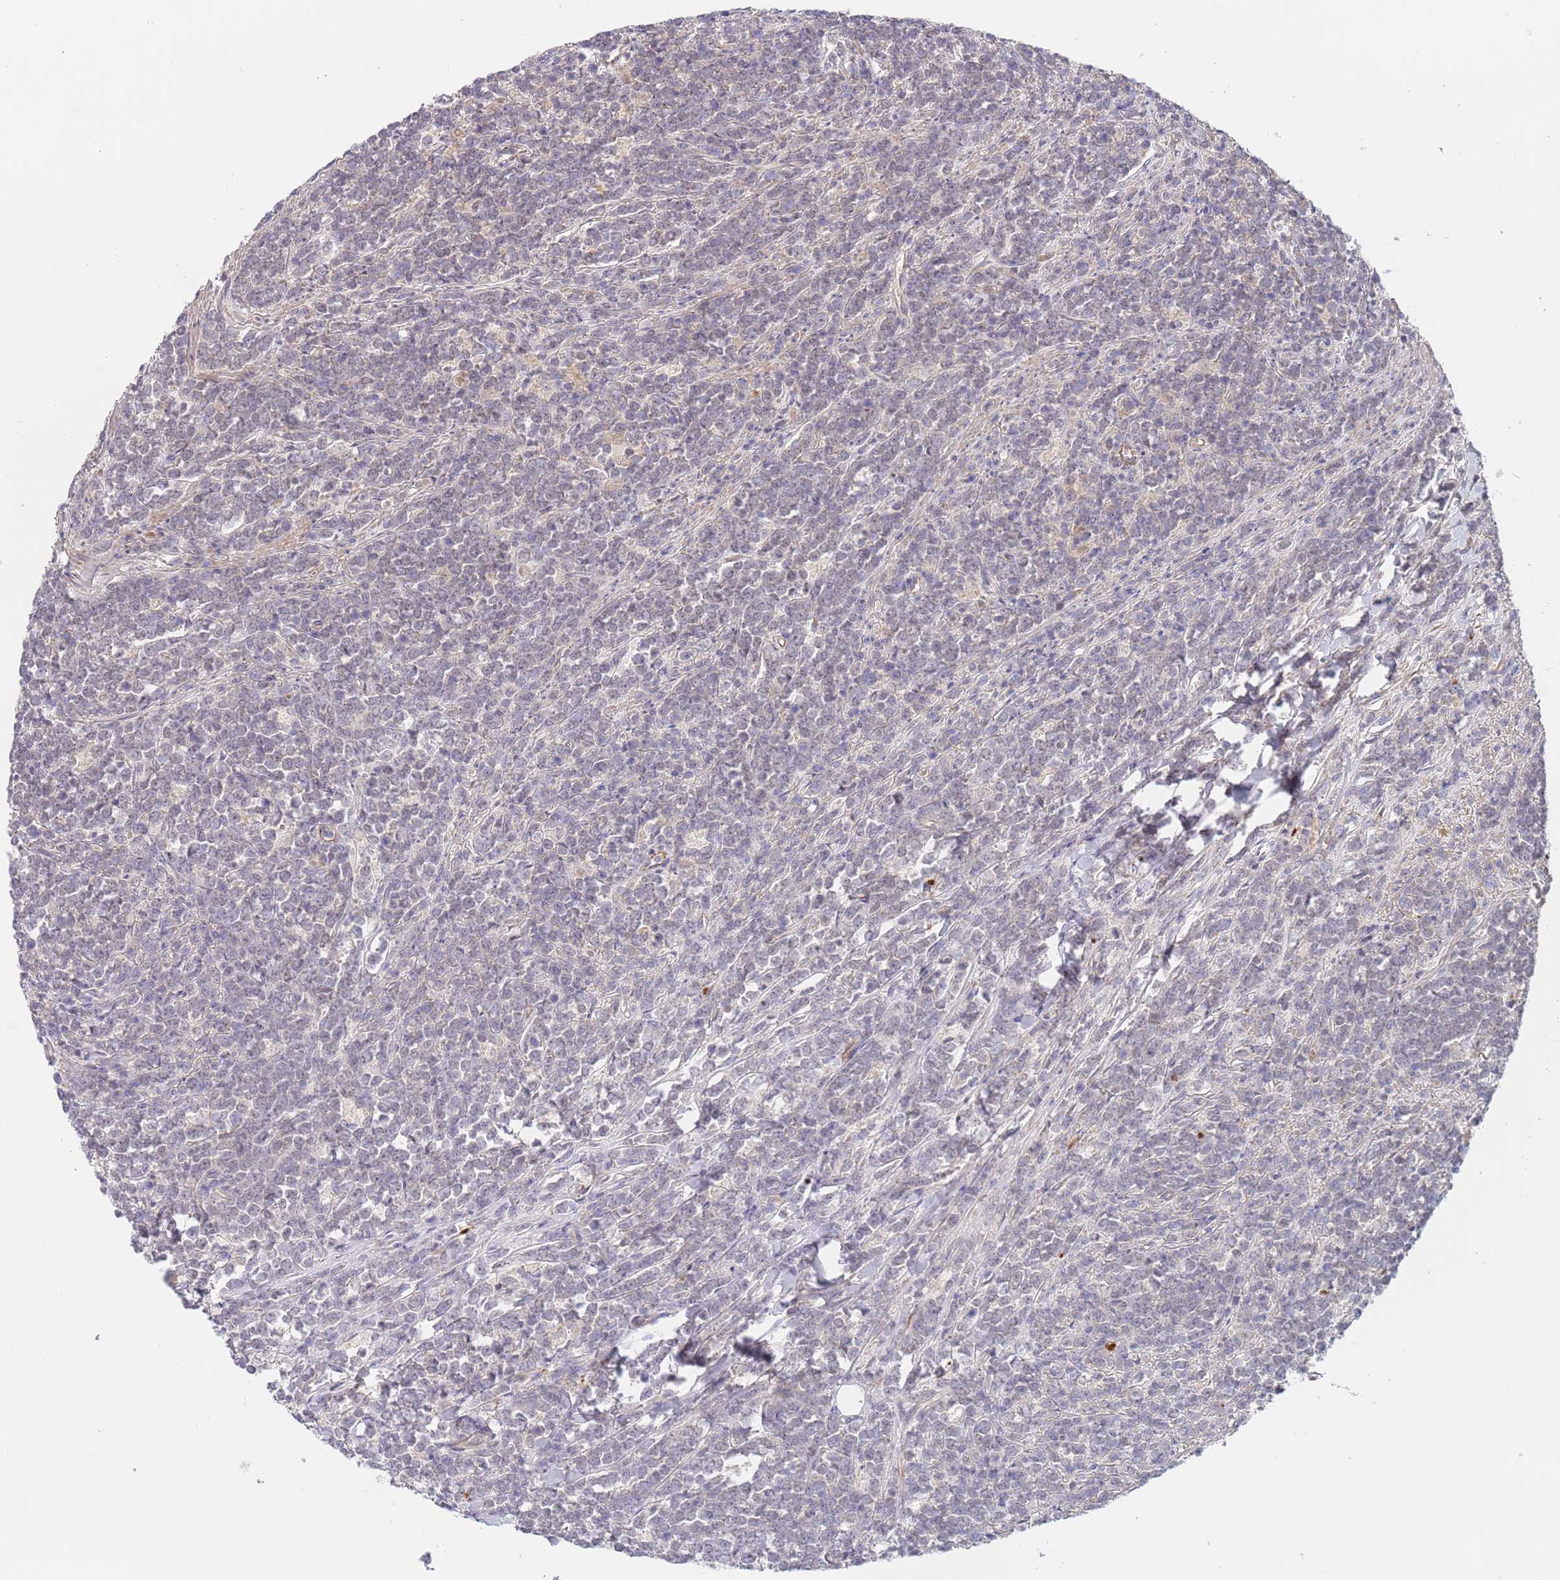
{"staining": {"intensity": "negative", "quantity": "none", "location": "none"}, "tissue": "lymphoma", "cell_type": "Tumor cells", "image_type": "cancer", "snomed": [{"axis": "morphology", "description": "Malignant lymphoma, non-Hodgkin's type, High grade"}, {"axis": "topography", "description": "Small intestine"}, {"axis": "topography", "description": "Colon"}], "caption": "Human high-grade malignant lymphoma, non-Hodgkin's type stained for a protein using immunohistochemistry (IHC) shows no positivity in tumor cells.", "gene": "B4GALT4", "patient": {"sex": "male", "age": 8}}